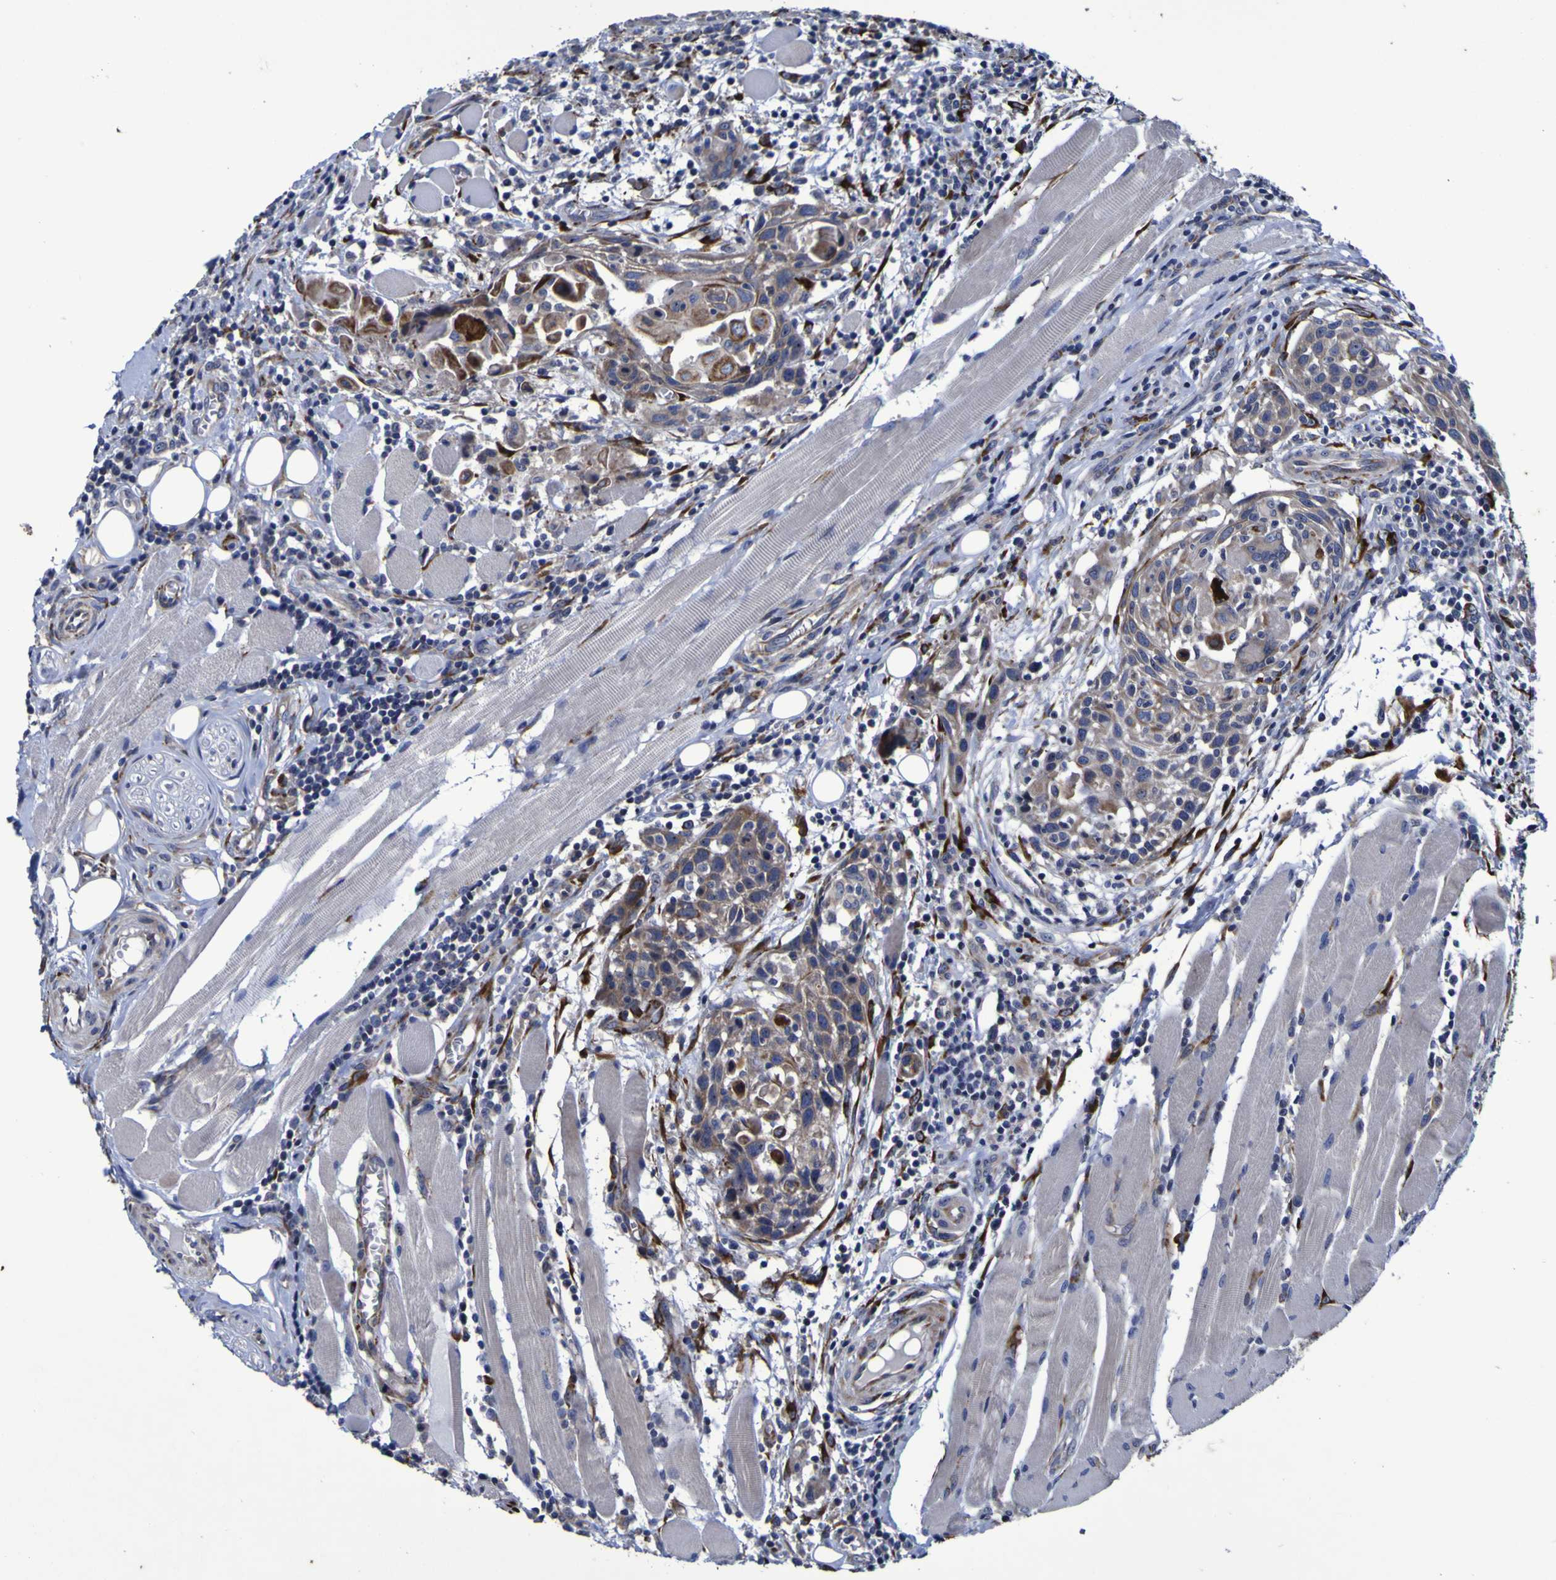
{"staining": {"intensity": "moderate", "quantity": ">75%", "location": "cytoplasmic/membranous"}, "tissue": "head and neck cancer", "cell_type": "Tumor cells", "image_type": "cancer", "snomed": [{"axis": "morphology", "description": "Squamous cell carcinoma, NOS"}, {"axis": "topography", "description": "Oral tissue"}, {"axis": "topography", "description": "Head-Neck"}], "caption": "Moderate cytoplasmic/membranous protein expression is seen in approximately >75% of tumor cells in head and neck cancer. The staining was performed using DAB (3,3'-diaminobenzidine), with brown indicating positive protein expression. Nuclei are stained blue with hematoxylin.", "gene": "P3H1", "patient": {"sex": "female", "age": 50}}